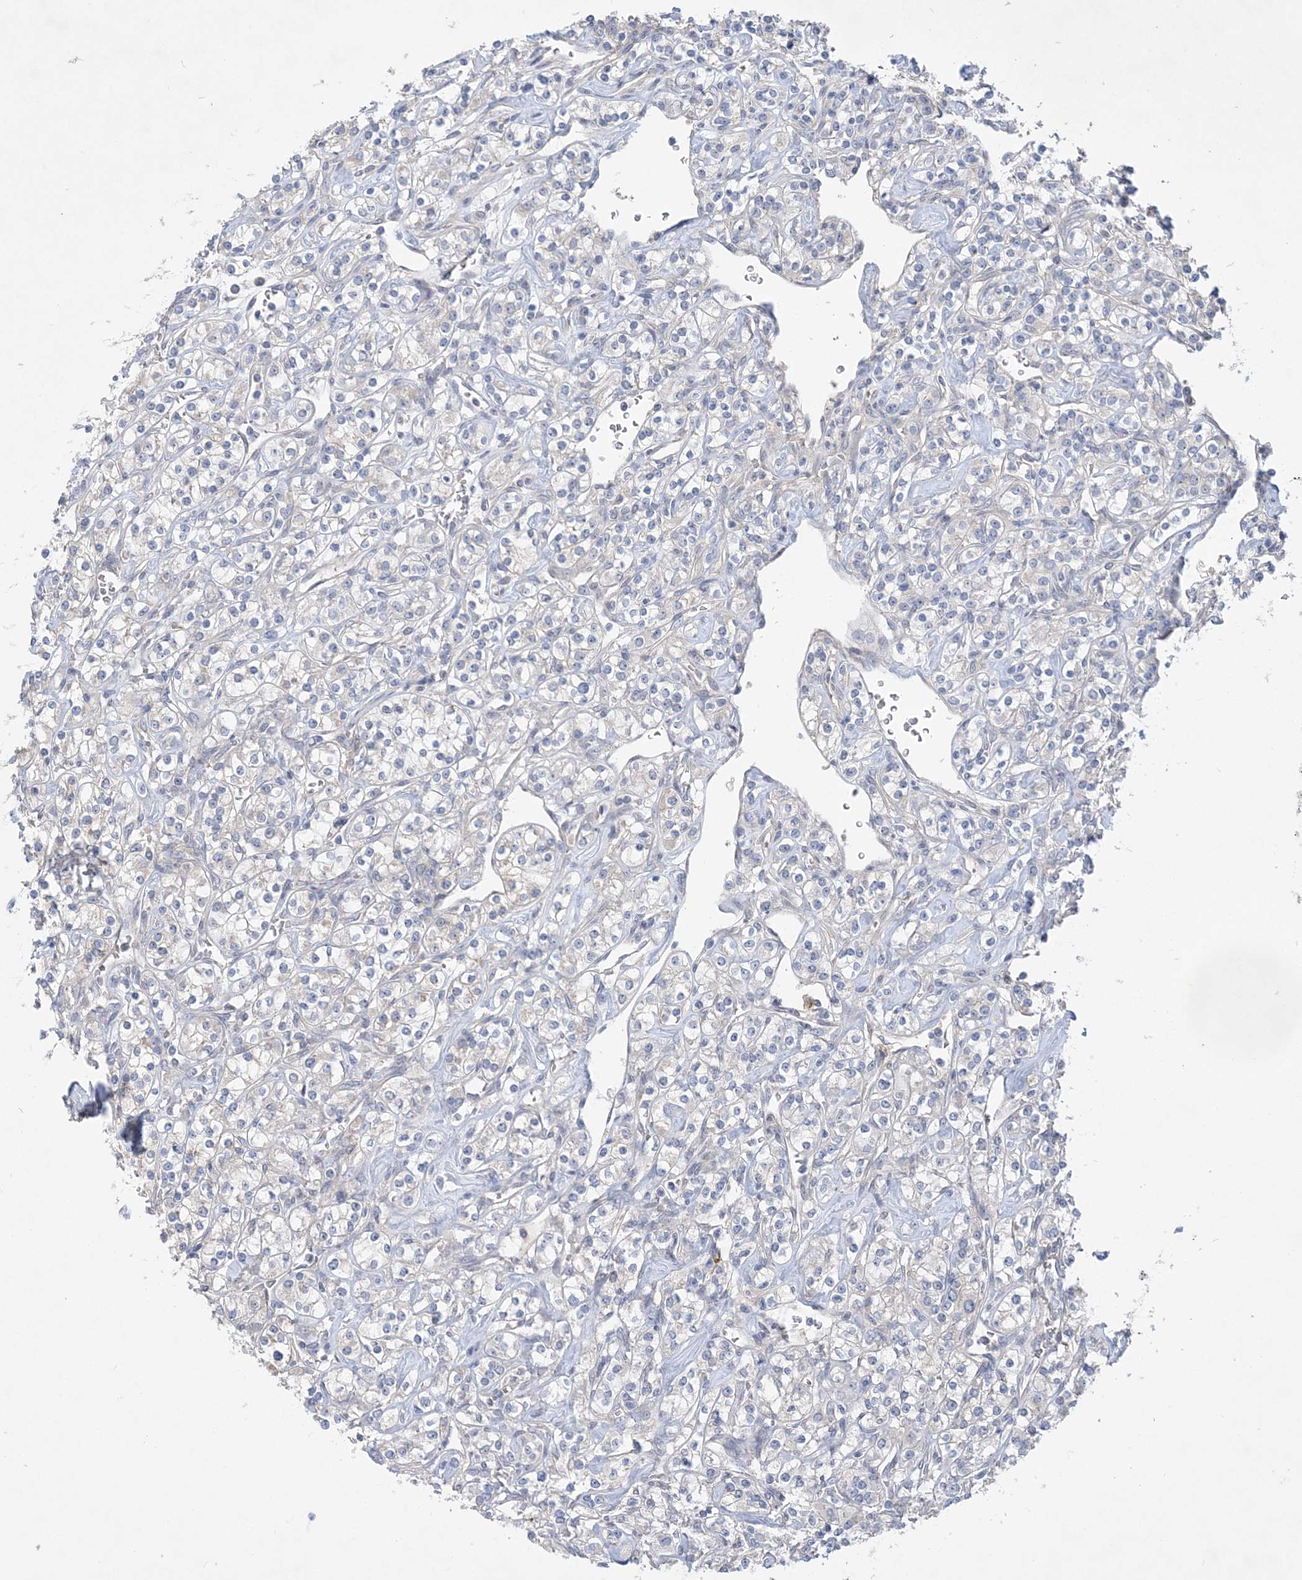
{"staining": {"intensity": "negative", "quantity": "none", "location": "none"}, "tissue": "renal cancer", "cell_type": "Tumor cells", "image_type": "cancer", "snomed": [{"axis": "morphology", "description": "Adenocarcinoma, NOS"}, {"axis": "topography", "description": "Kidney"}], "caption": "DAB immunohistochemical staining of human renal cancer (adenocarcinoma) shows no significant positivity in tumor cells.", "gene": "ANKRD35", "patient": {"sex": "male", "age": 77}}